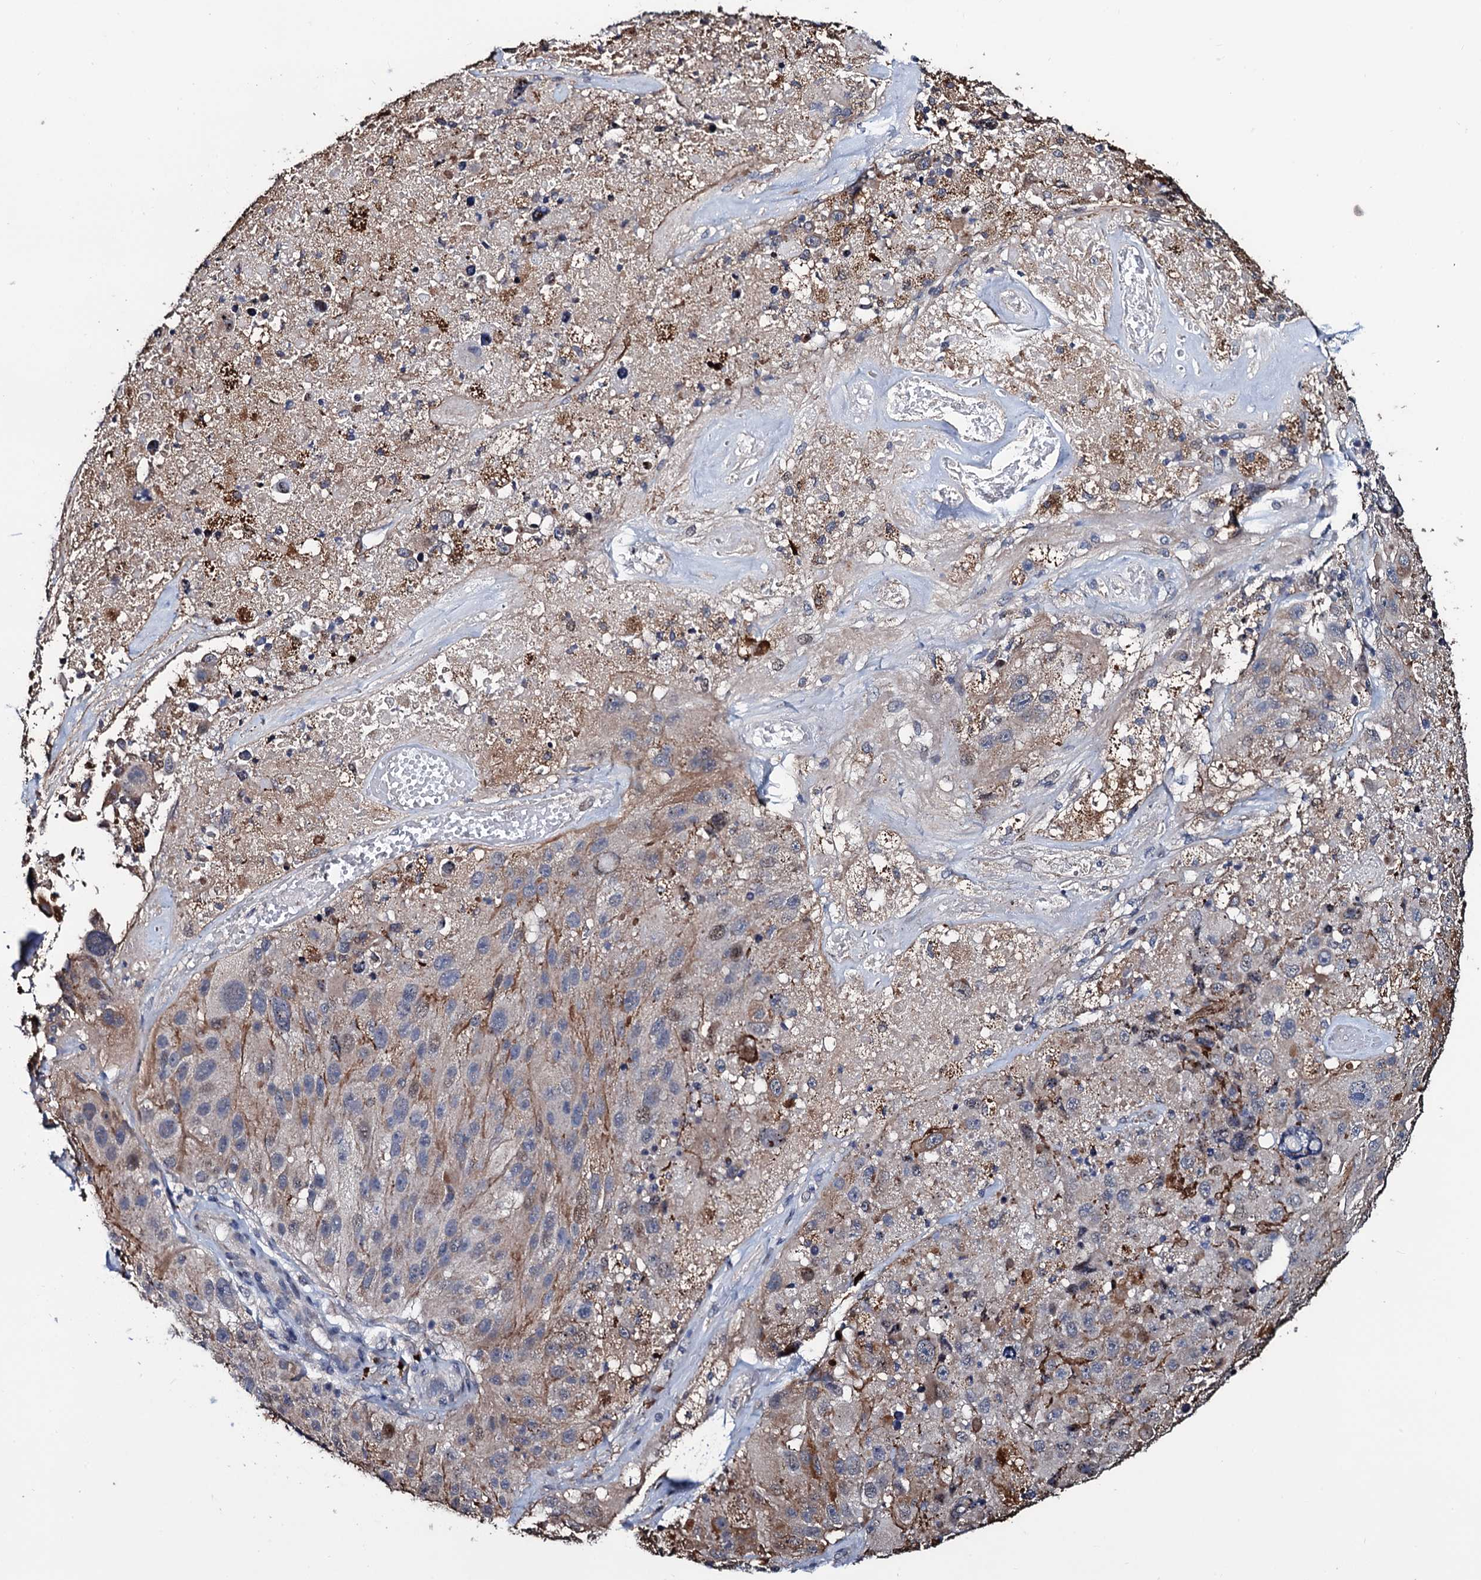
{"staining": {"intensity": "negative", "quantity": "none", "location": "none"}, "tissue": "melanoma", "cell_type": "Tumor cells", "image_type": "cancer", "snomed": [{"axis": "morphology", "description": "Malignant melanoma, Metastatic site"}, {"axis": "topography", "description": "Lymph node"}], "caption": "Tumor cells are negative for brown protein staining in melanoma. (DAB IHC with hematoxylin counter stain).", "gene": "FAM222A", "patient": {"sex": "male", "age": 62}}